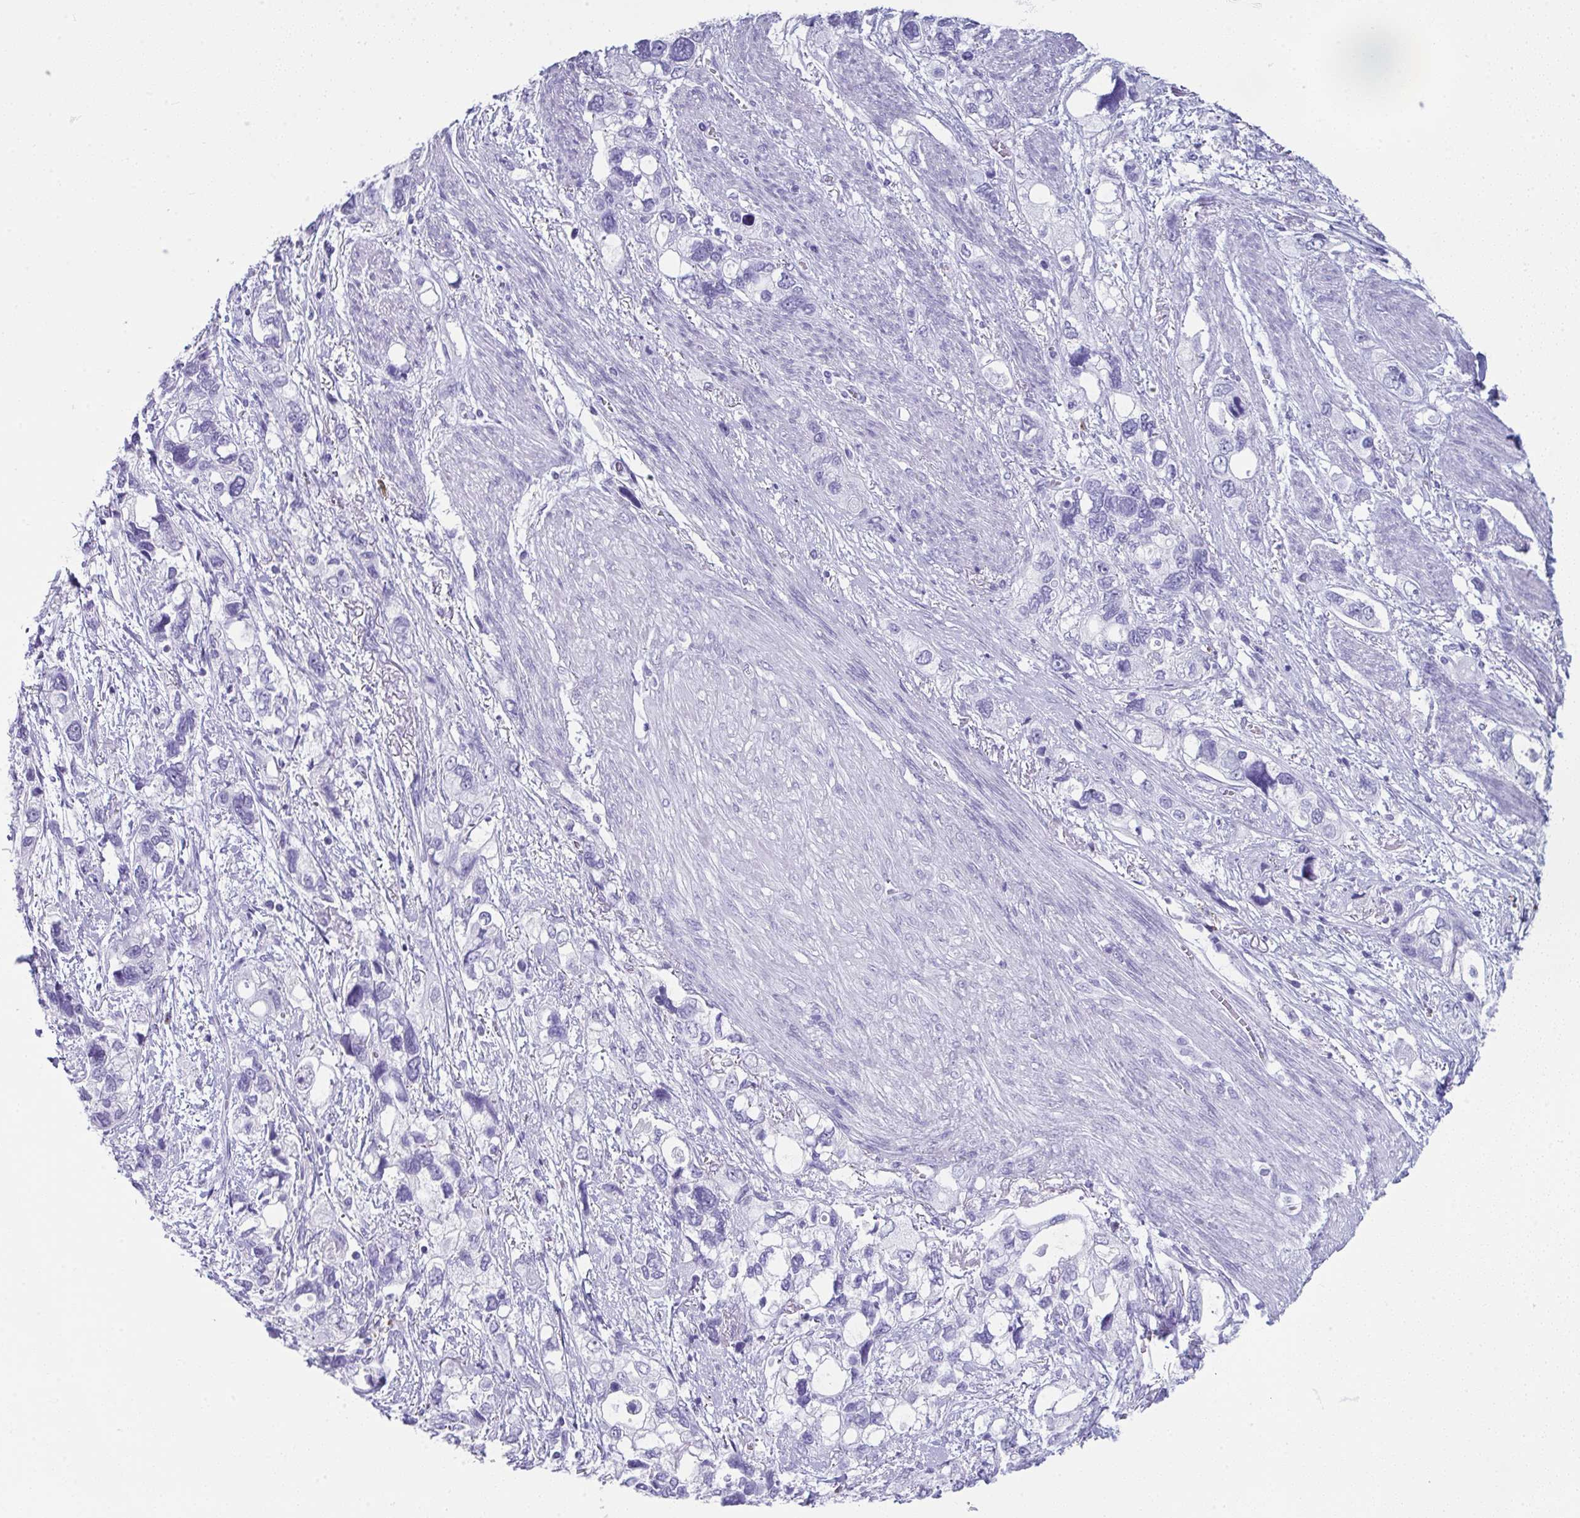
{"staining": {"intensity": "negative", "quantity": "none", "location": "none"}, "tissue": "stomach cancer", "cell_type": "Tumor cells", "image_type": "cancer", "snomed": [{"axis": "morphology", "description": "Adenocarcinoma, NOS"}, {"axis": "topography", "description": "Stomach, upper"}], "caption": "The micrograph demonstrates no significant staining in tumor cells of stomach cancer. (Stains: DAB (3,3'-diaminobenzidine) IHC with hematoxylin counter stain, Microscopy: brightfield microscopy at high magnification).", "gene": "JCHAIN", "patient": {"sex": "female", "age": 81}}